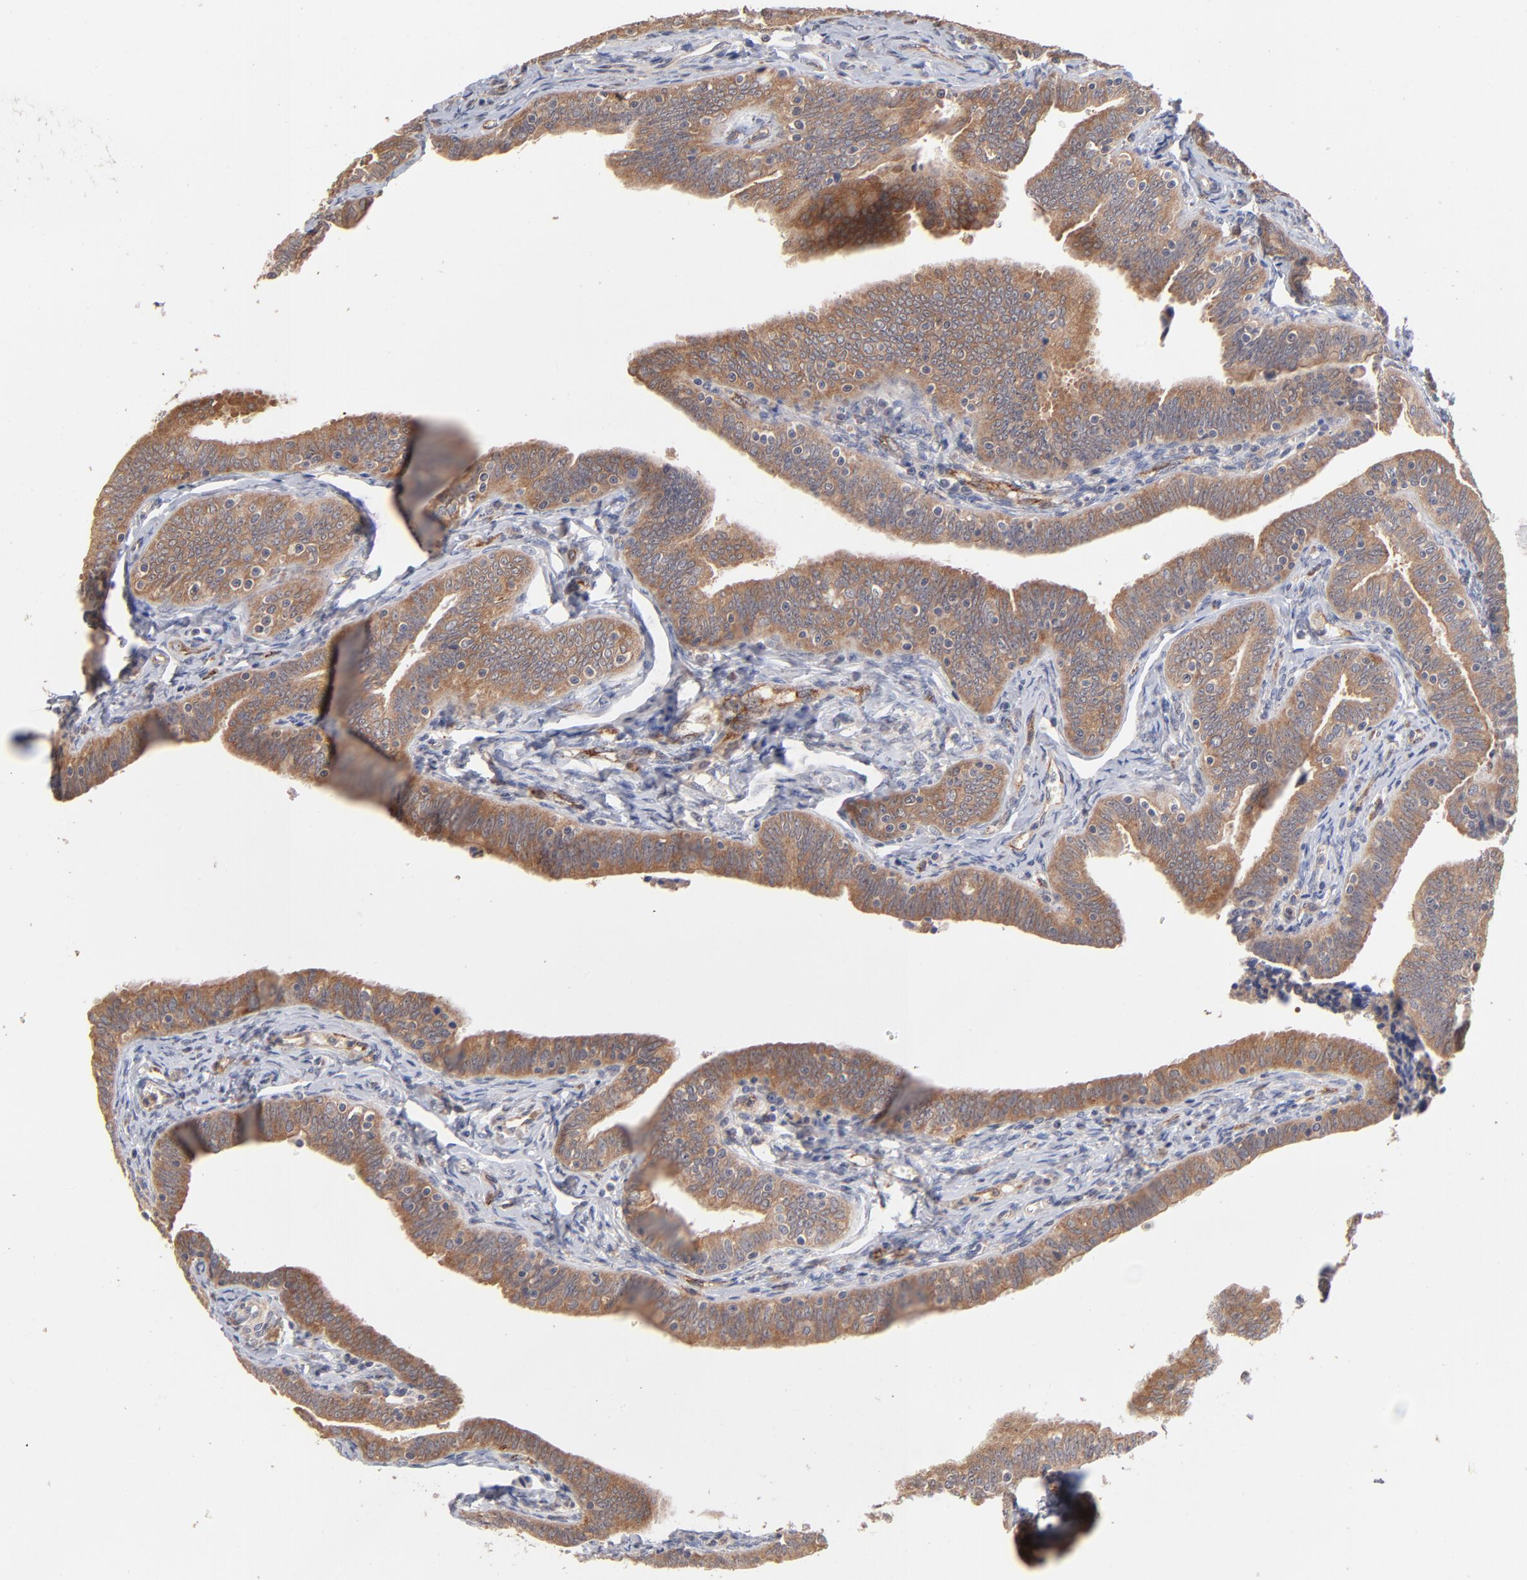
{"staining": {"intensity": "moderate", "quantity": ">75%", "location": "cytoplasmic/membranous"}, "tissue": "fallopian tube", "cell_type": "Glandular cells", "image_type": "normal", "snomed": [{"axis": "morphology", "description": "Normal tissue, NOS"}, {"axis": "topography", "description": "Fallopian tube"}, {"axis": "topography", "description": "Ovary"}], "caption": "A medium amount of moderate cytoplasmic/membranous staining is identified in approximately >75% of glandular cells in normal fallopian tube.", "gene": "IVNS1ABP", "patient": {"sex": "female", "age": 69}}